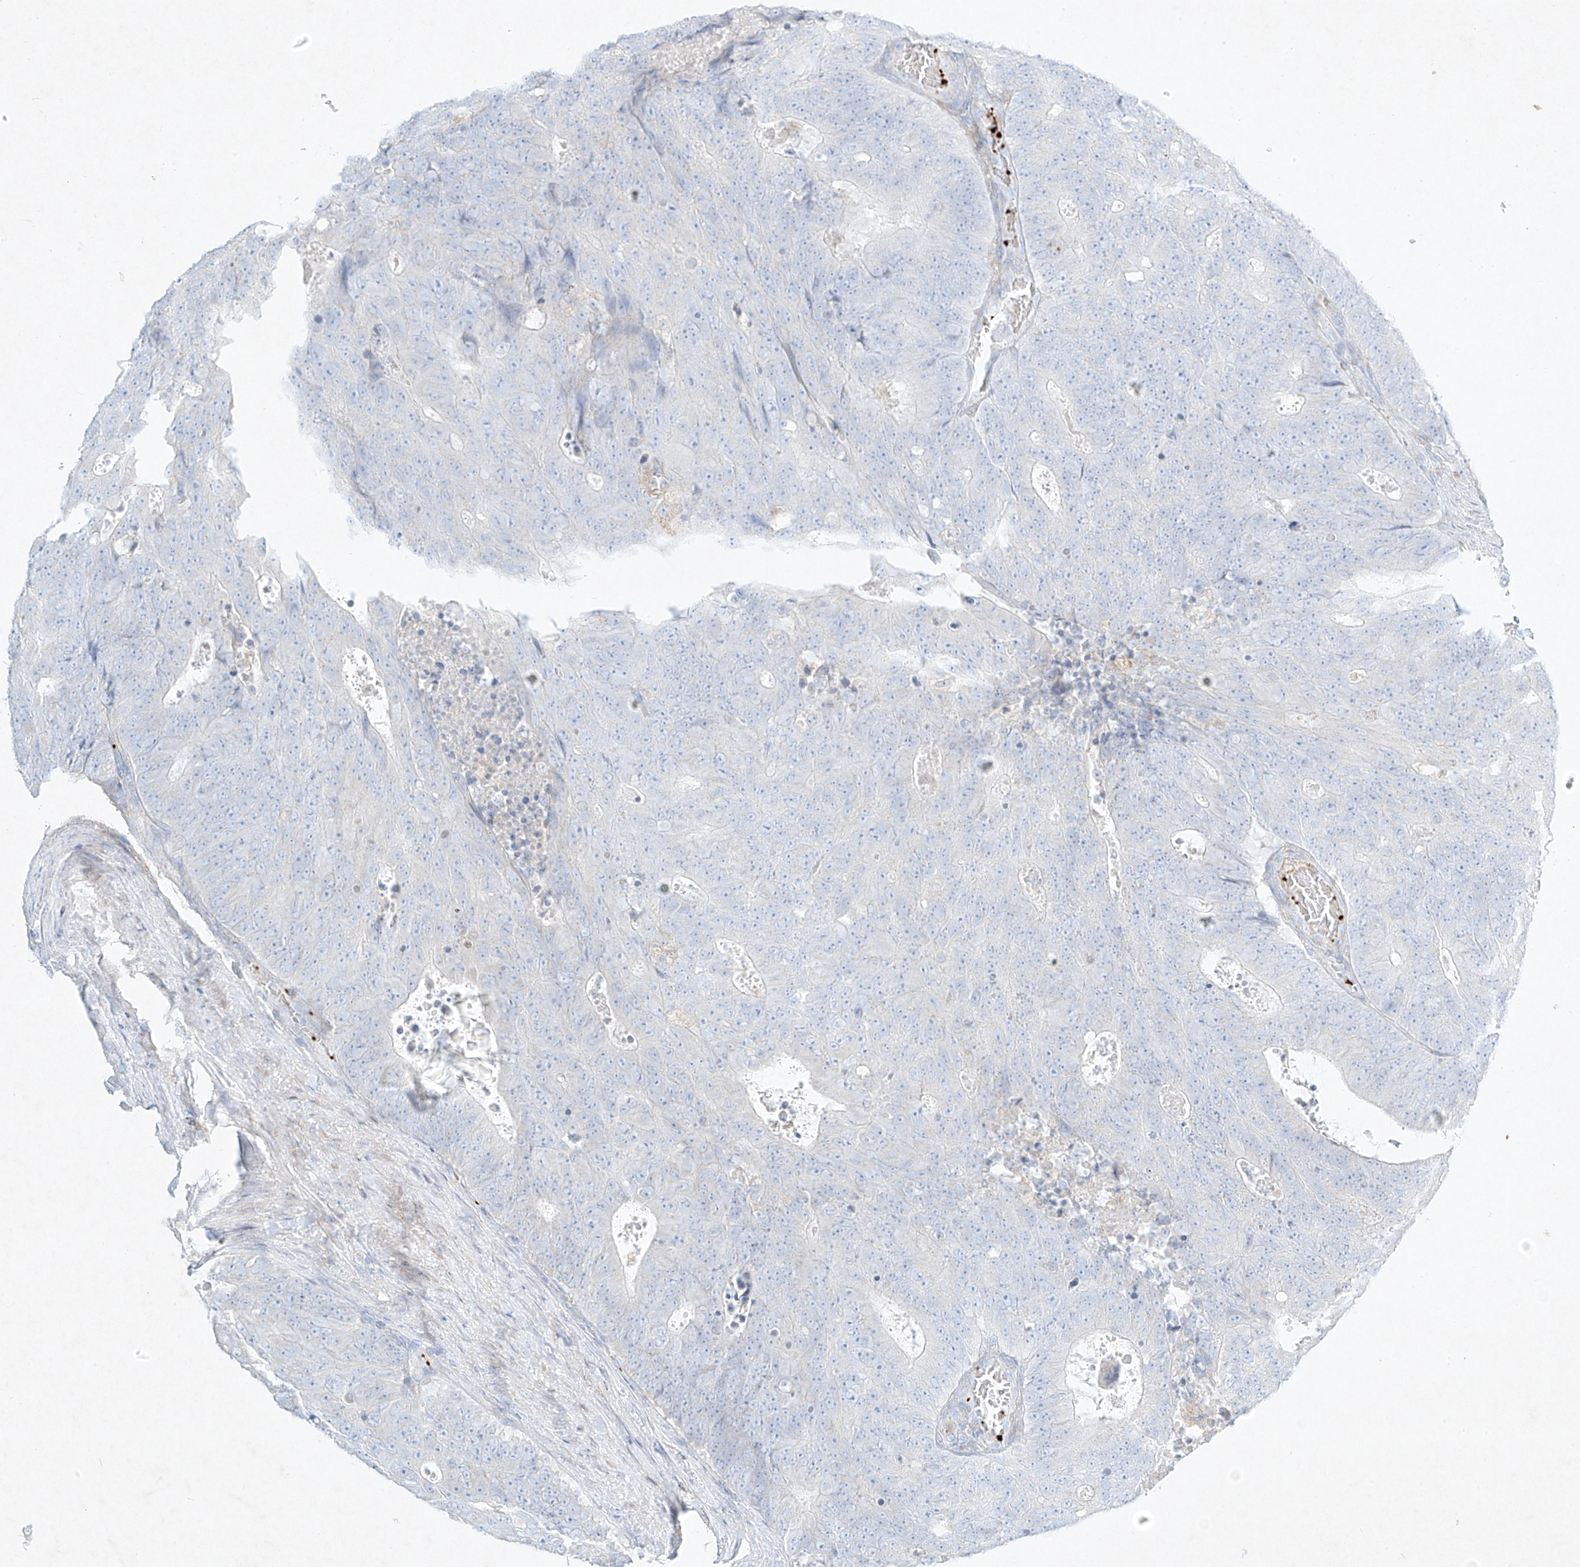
{"staining": {"intensity": "negative", "quantity": "none", "location": "none"}, "tissue": "colorectal cancer", "cell_type": "Tumor cells", "image_type": "cancer", "snomed": [{"axis": "morphology", "description": "Adenocarcinoma, NOS"}, {"axis": "topography", "description": "Colon"}], "caption": "Tumor cells are negative for brown protein staining in adenocarcinoma (colorectal).", "gene": "PLEK", "patient": {"sex": "male", "age": 87}}